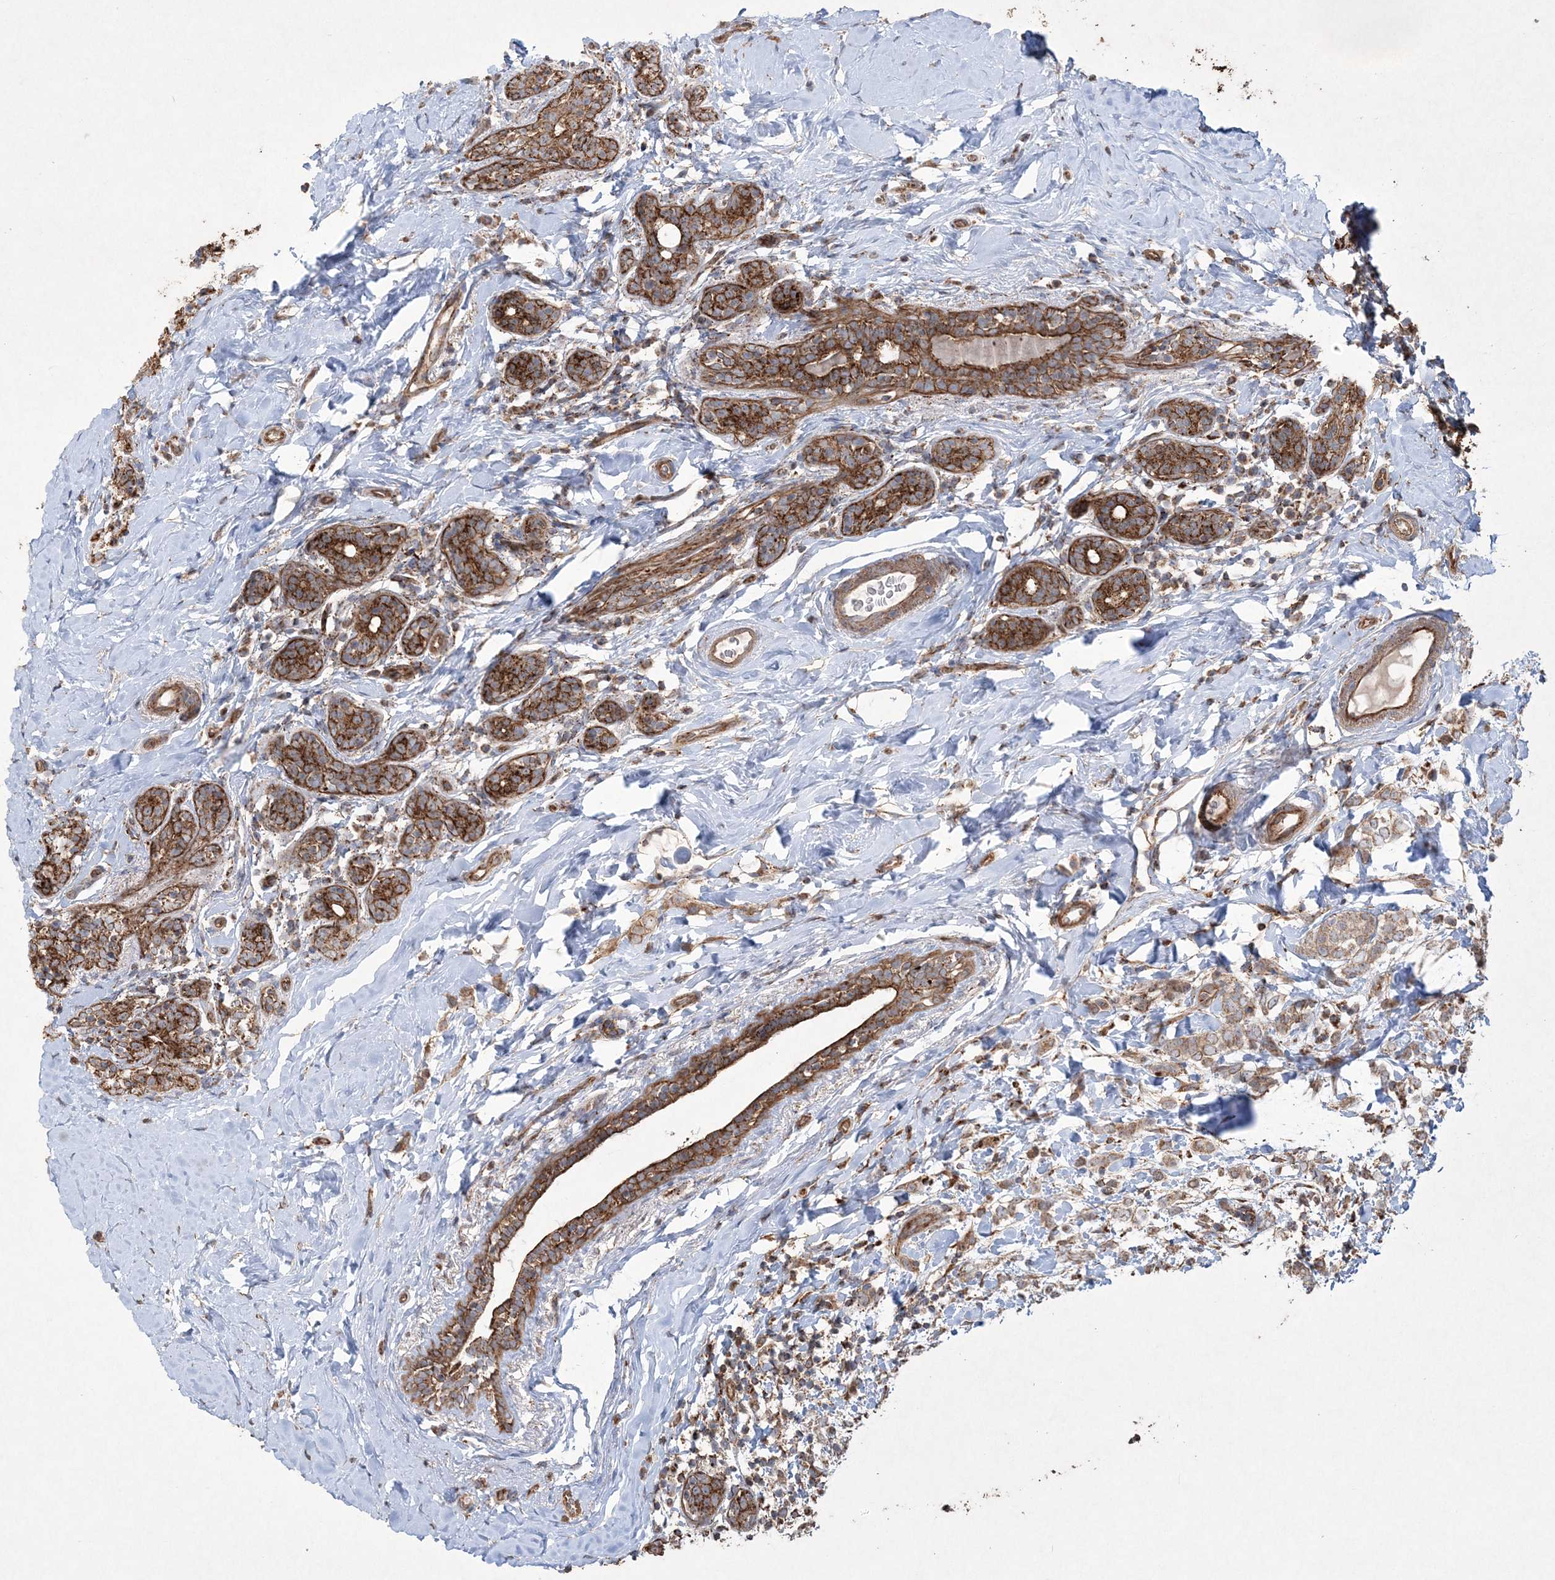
{"staining": {"intensity": "moderate", "quantity": ">75%", "location": "cytoplasmic/membranous"}, "tissue": "breast cancer", "cell_type": "Tumor cells", "image_type": "cancer", "snomed": [{"axis": "morphology", "description": "Normal tissue, NOS"}, {"axis": "morphology", "description": "Lobular carcinoma"}, {"axis": "topography", "description": "Breast"}], "caption": "A brown stain highlights moderate cytoplasmic/membranous positivity of a protein in breast cancer tumor cells. Immunohistochemistry (ihc) stains the protein in brown and the nuclei are stained blue.", "gene": "TTC7A", "patient": {"sex": "female", "age": 47}}